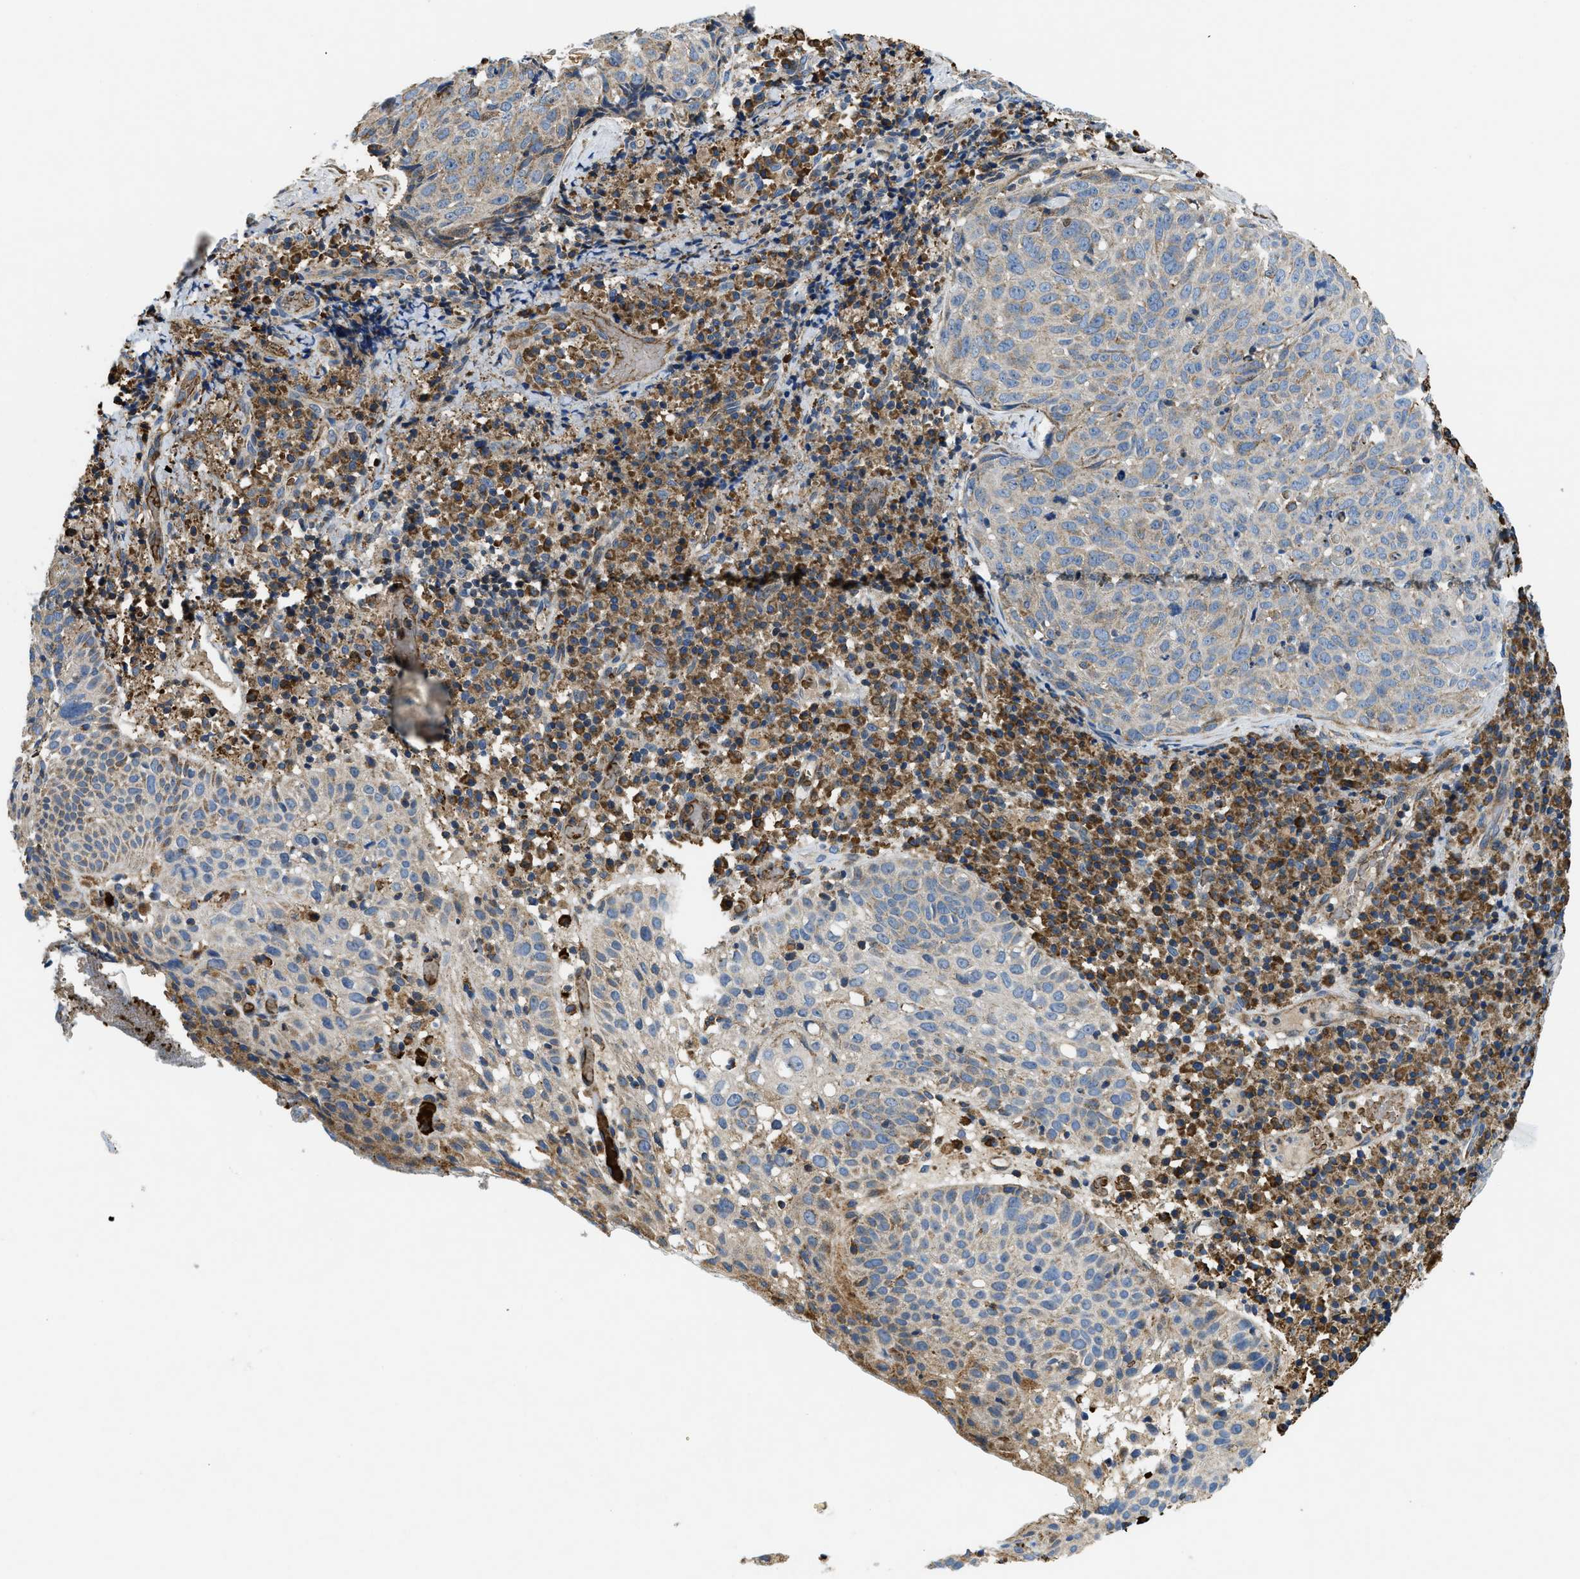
{"staining": {"intensity": "moderate", "quantity": "<25%", "location": "cytoplasmic/membranous"}, "tissue": "skin cancer", "cell_type": "Tumor cells", "image_type": "cancer", "snomed": [{"axis": "morphology", "description": "Squamous cell carcinoma in situ, NOS"}, {"axis": "morphology", "description": "Squamous cell carcinoma, NOS"}, {"axis": "topography", "description": "Skin"}], "caption": "Skin cancer stained with DAB IHC displays low levels of moderate cytoplasmic/membranous staining in about <25% of tumor cells. The staining was performed using DAB (3,3'-diaminobenzidine), with brown indicating positive protein expression. Nuclei are stained blue with hematoxylin.", "gene": "CSPG4", "patient": {"sex": "male", "age": 93}}